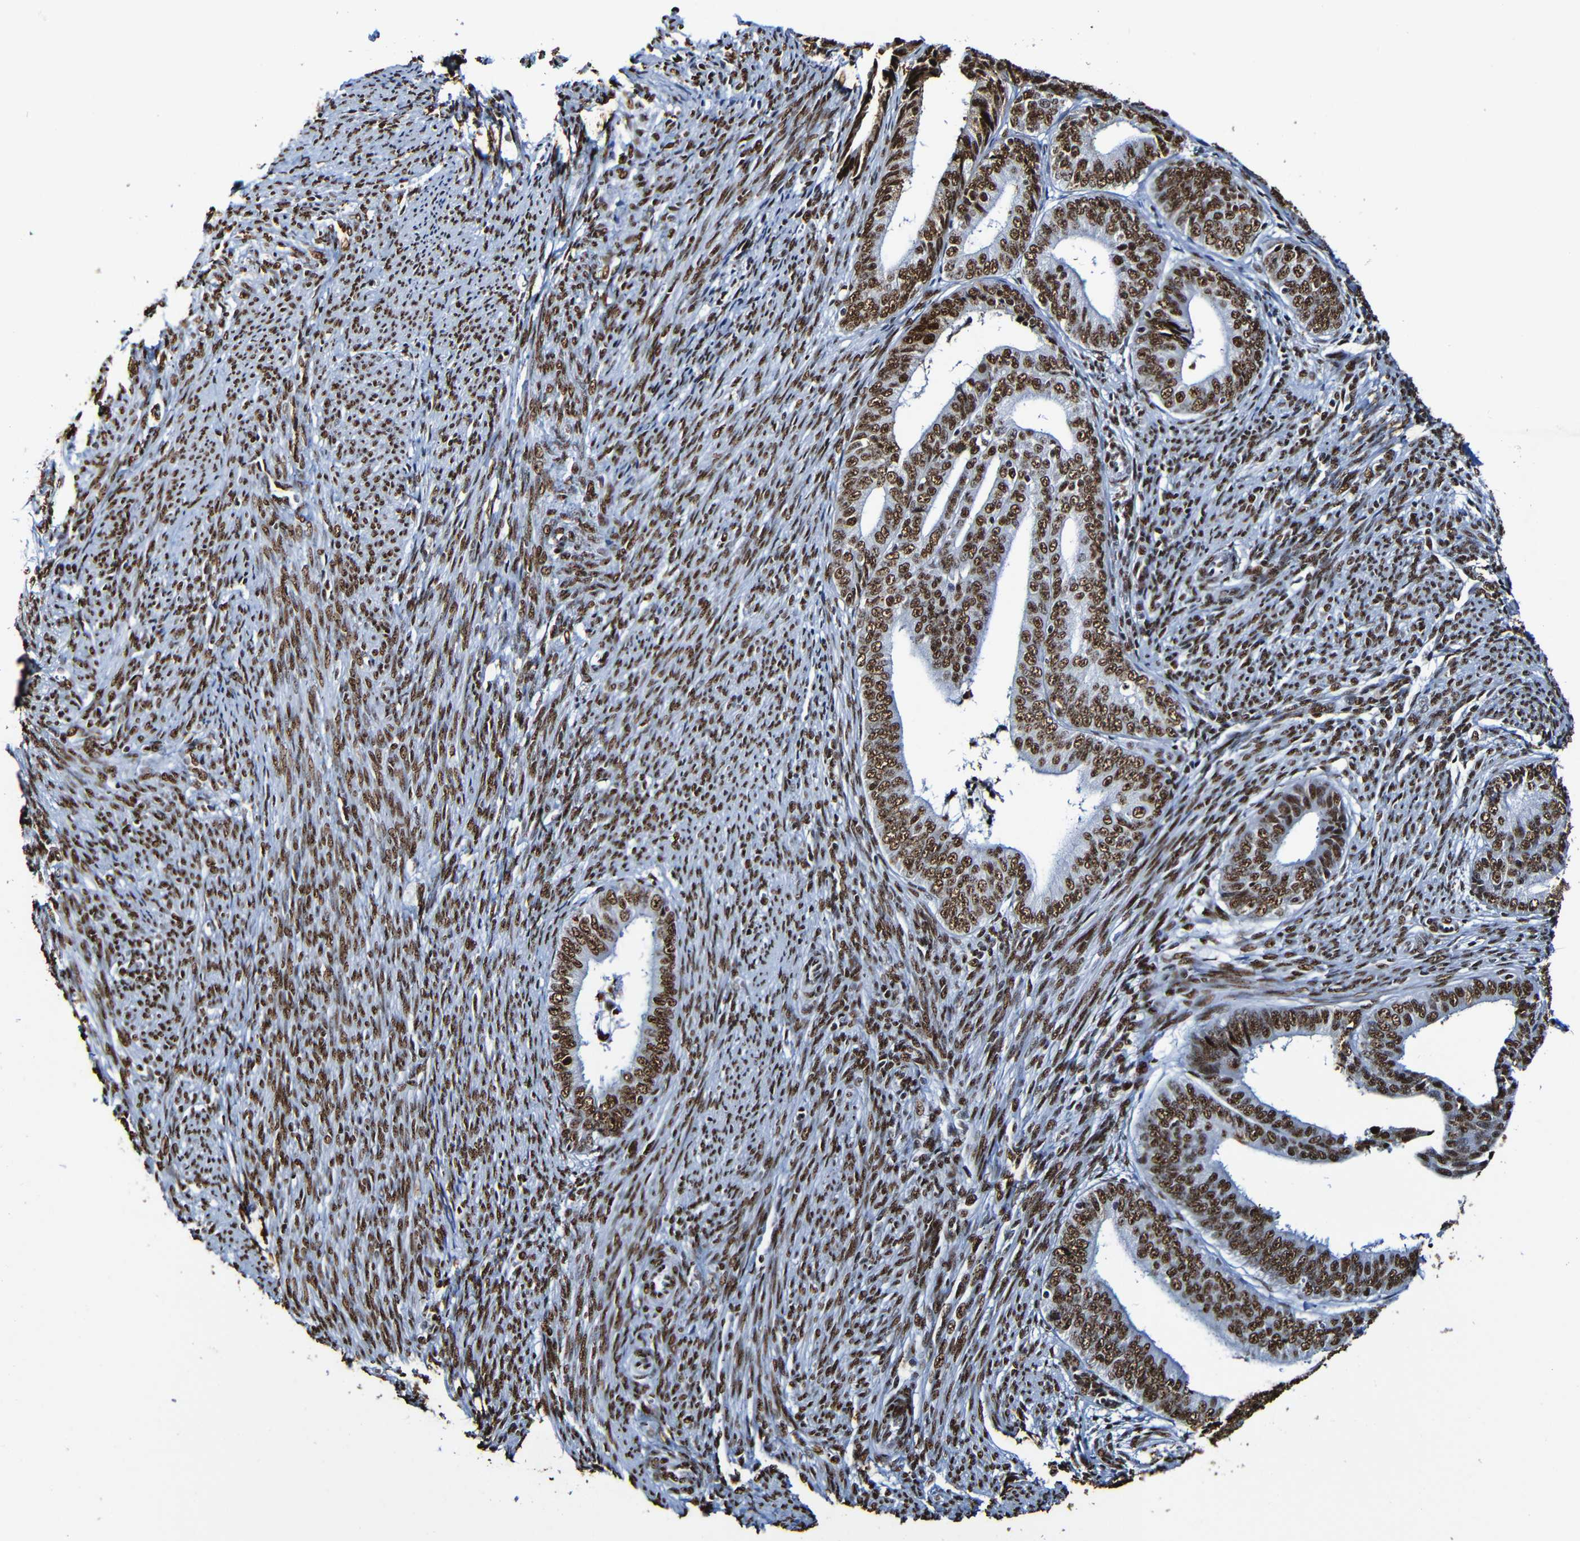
{"staining": {"intensity": "strong", "quantity": ">75%", "location": "nuclear"}, "tissue": "endometrial cancer", "cell_type": "Tumor cells", "image_type": "cancer", "snomed": [{"axis": "morphology", "description": "Adenocarcinoma, NOS"}, {"axis": "topography", "description": "Endometrium"}], "caption": "Strong nuclear expression for a protein is present in approximately >75% of tumor cells of endometrial cancer (adenocarcinoma) using IHC.", "gene": "SRSF3", "patient": {"sex": "female", "age": 63}}